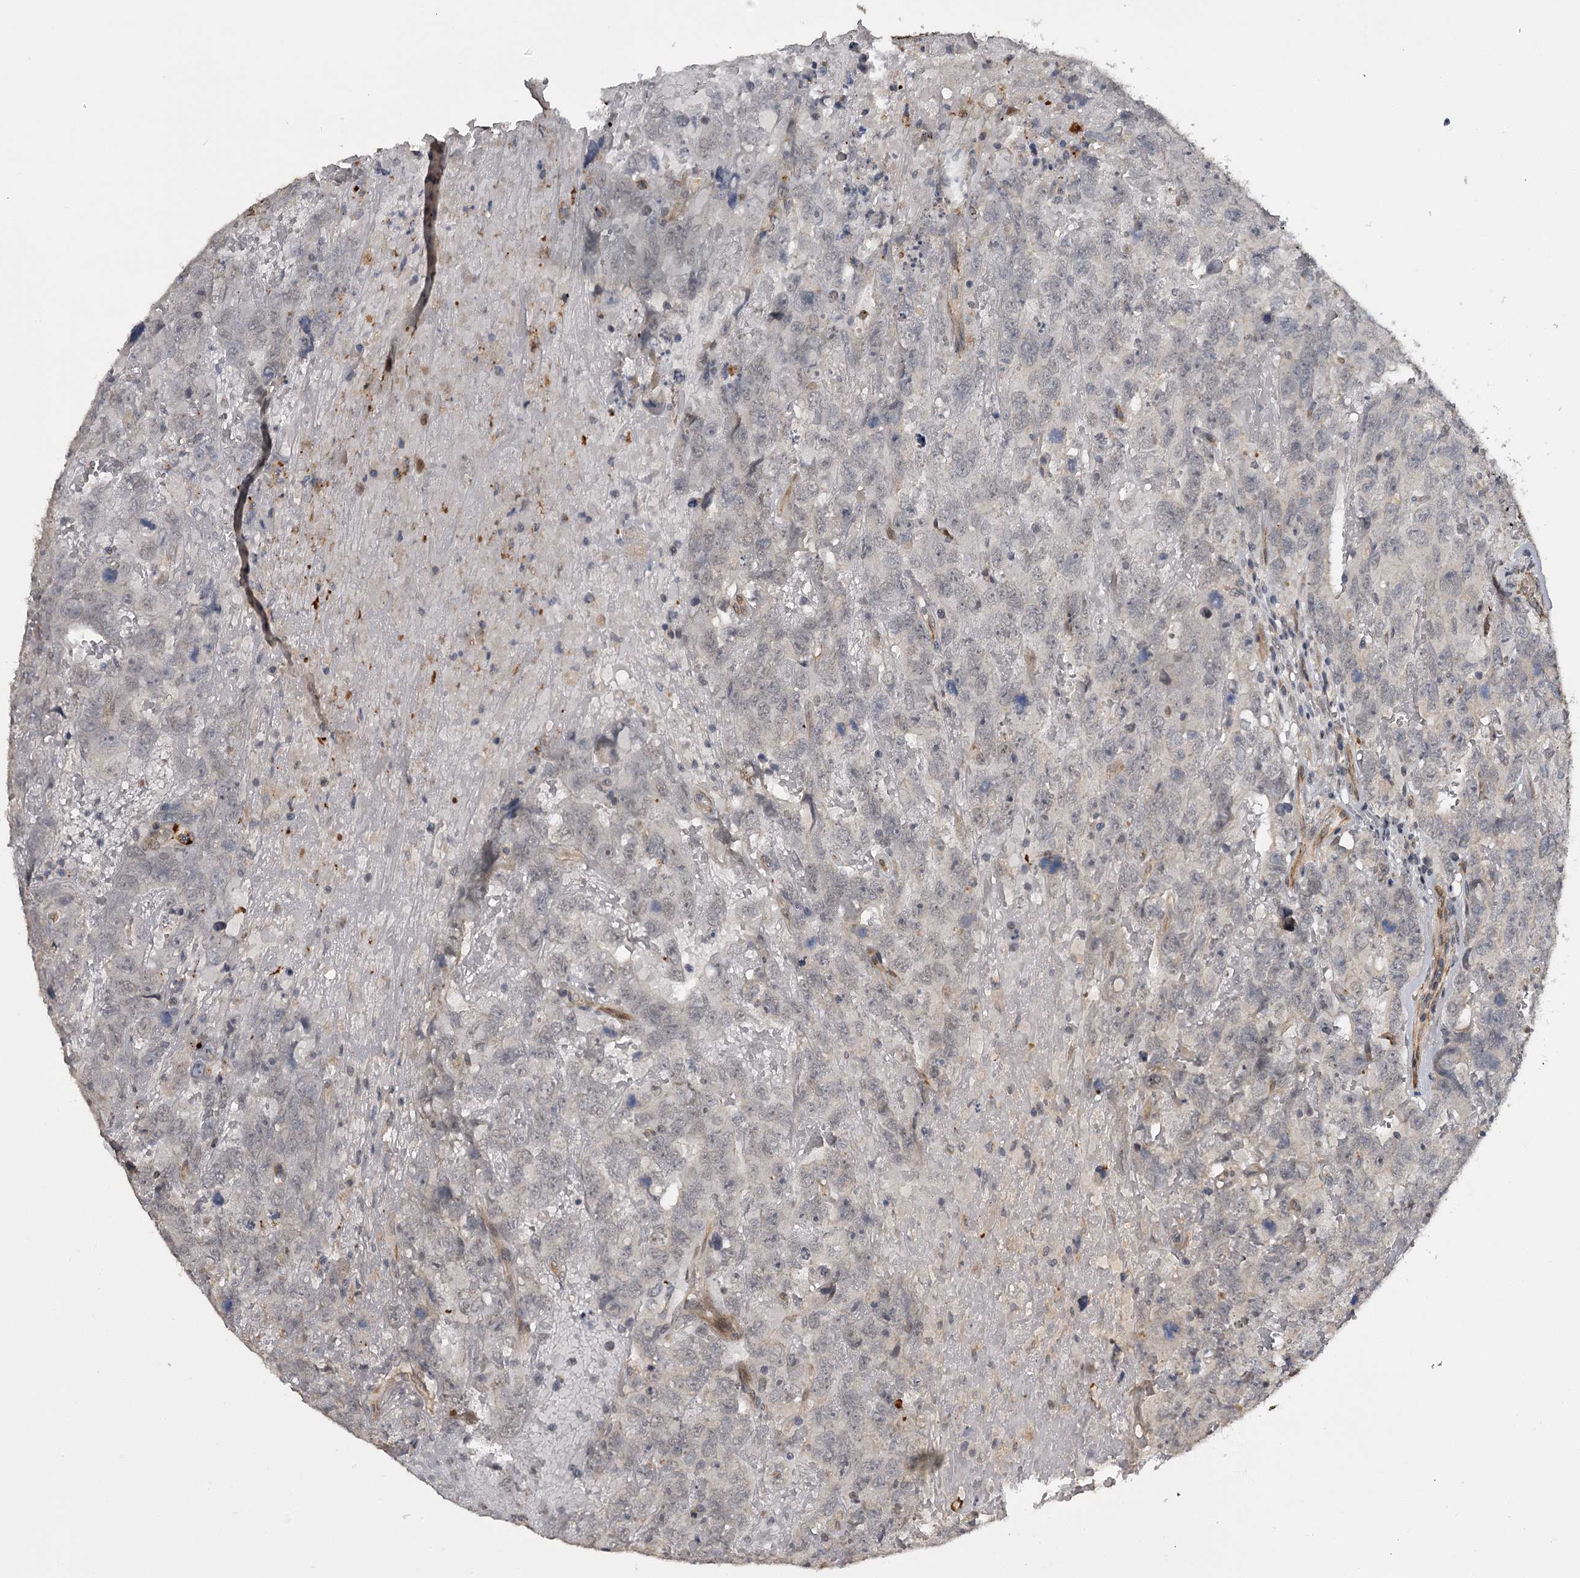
{"staining": {"intensity": "negative", "quantity": "none", "location": "none"}, "tissue": "testis cancer", "cell_type": "Tumor cells", "image_type": "cancer", "snomed": [{"axis": "morphology", "description": "Carcinoma, Embryonal, NOS"}, {"axis": "topography", "description": "Testis"}], "caption": "Tumor cells are negative for brown protein staining in testis cancer.", "gene": "CWF19L2", "patient": {"sex": "male", "age": 45}}